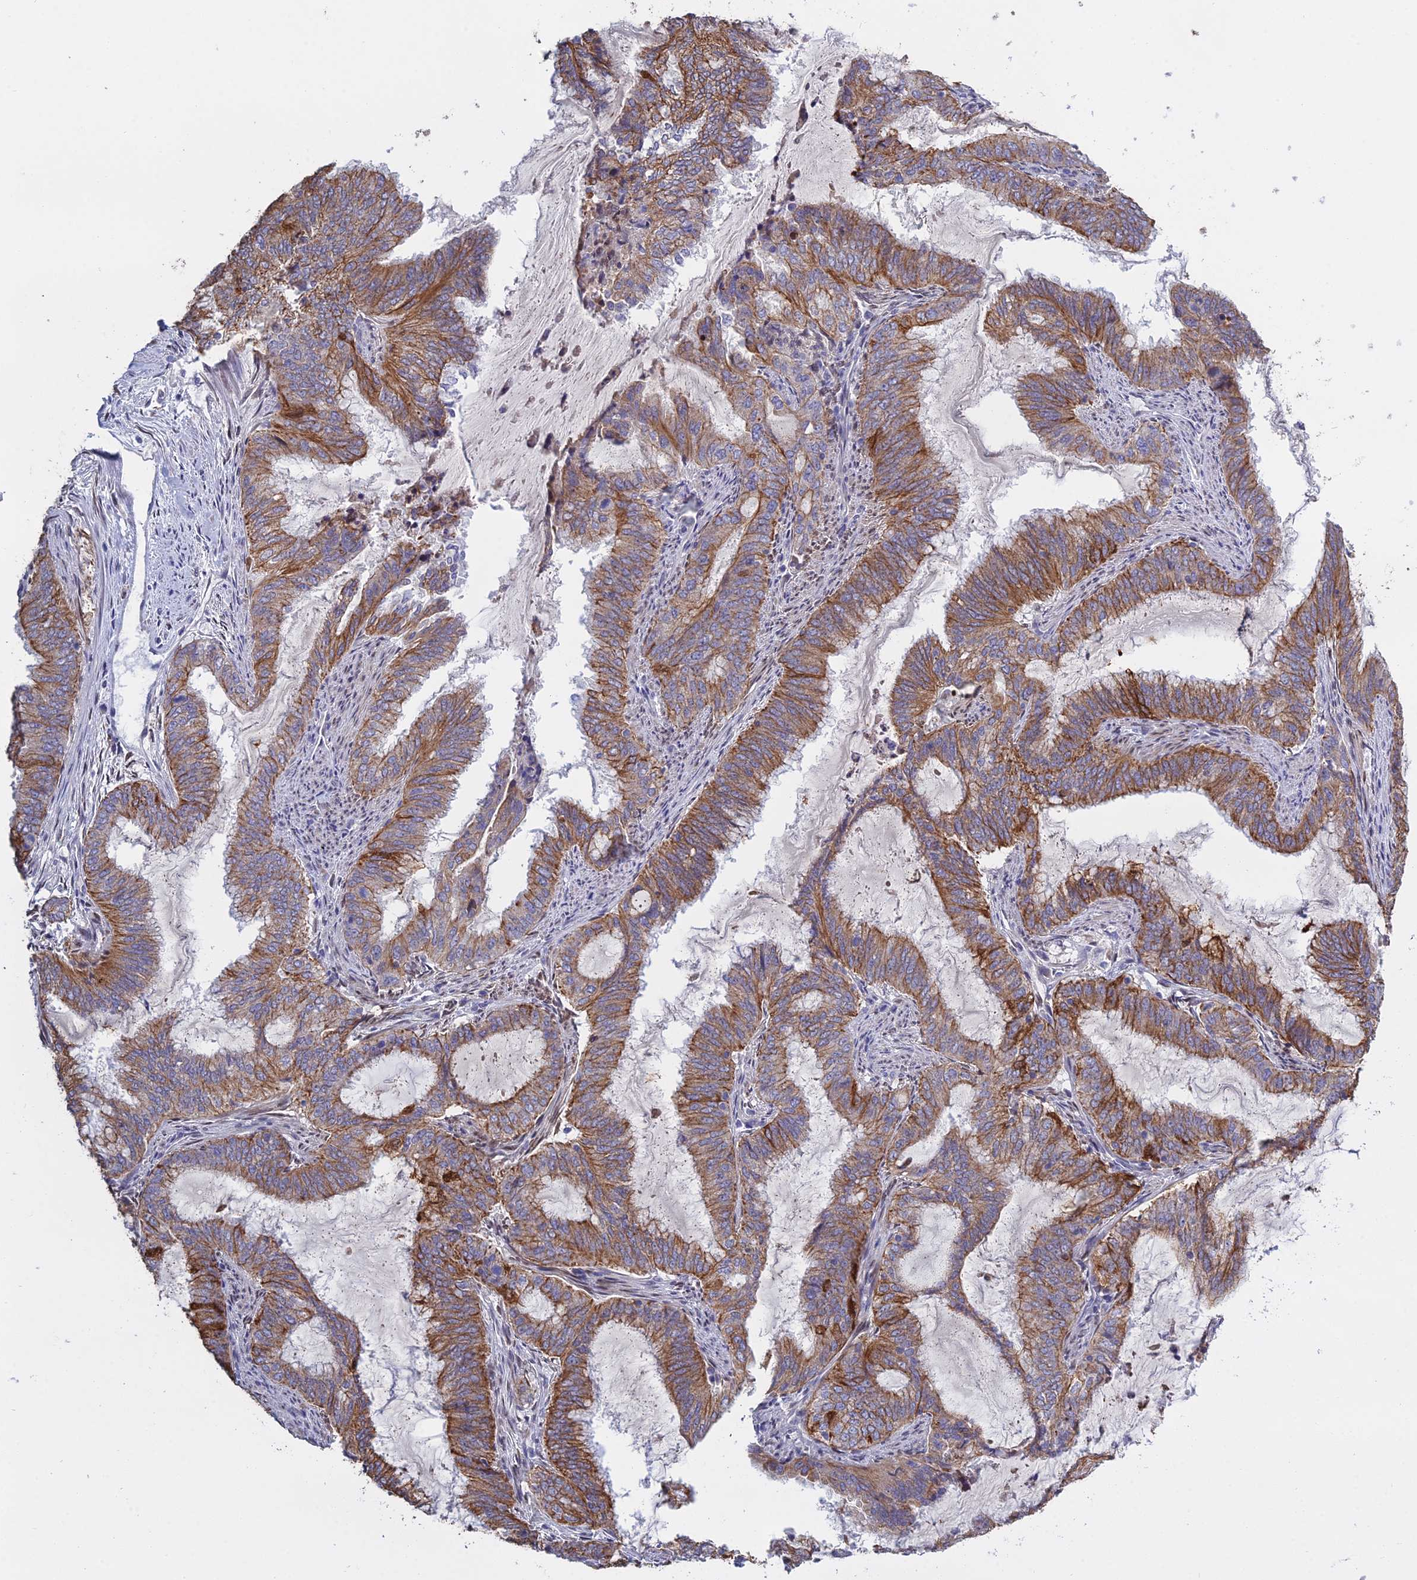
{"staining": {"intensity": "strong", "quantity": "25%-75%", "location": "cytoplasmic/membranous"}, "tissue": "endometrial cancer", "cell_type": "Tumor cells", "image_type": "cancer", "snomed": [{"axis": "morphology", "description": "Adenocarcinoma, NOS"}, {"axis": "topography", "description": "Endometrium"}], "caption": "This photomicrograph demonstrates endometrial cancer (adenocarcinoma) stained with immunohistochemistry (IHC) to label a protein in brown. The cytoplasmic/membranous of tumor cells show strong positivity for the protein. Nuclei are counter-stained blue.", "gene": "LZTS2", "patient": {"sex": "female", "age": 51}}